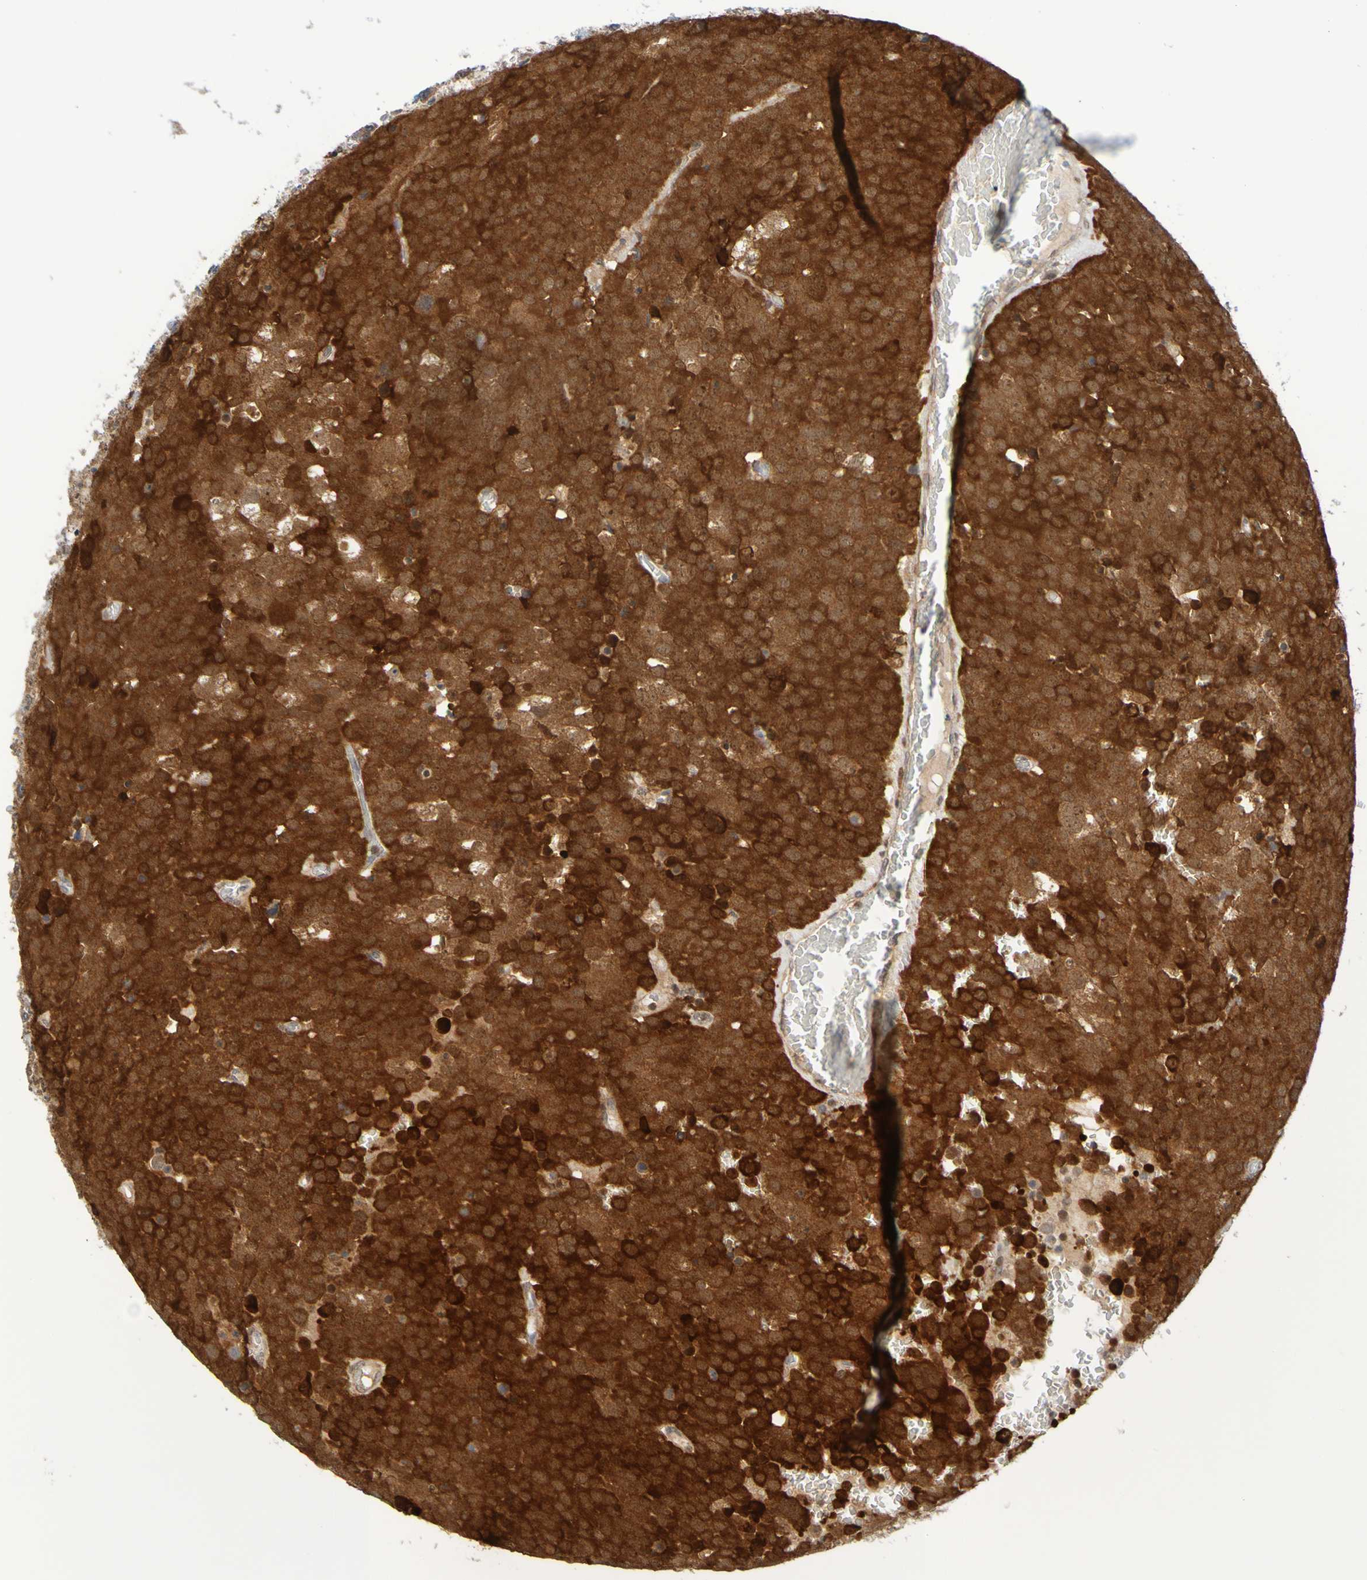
{"staining": {"intensity": "strong", "quantity": ">75%", "location": "cytoplasmic/membranous"}, "tissue": "testis cancer", "cell_type": "Tumor cells", "image_type": "cancer", "snomed": [{"axis": "morphology", "description": "Seminoma, NOS"}, {"axis": "topography", "description": "Testis"}], "caption": "Seminoma (testis) stained with immunohistochemistry exhibits strong cytoplasmic/membranous staining in about >75% of tumor cells.", "gene": "ATIC", "patient": {"sex": "male", "age": 71}}